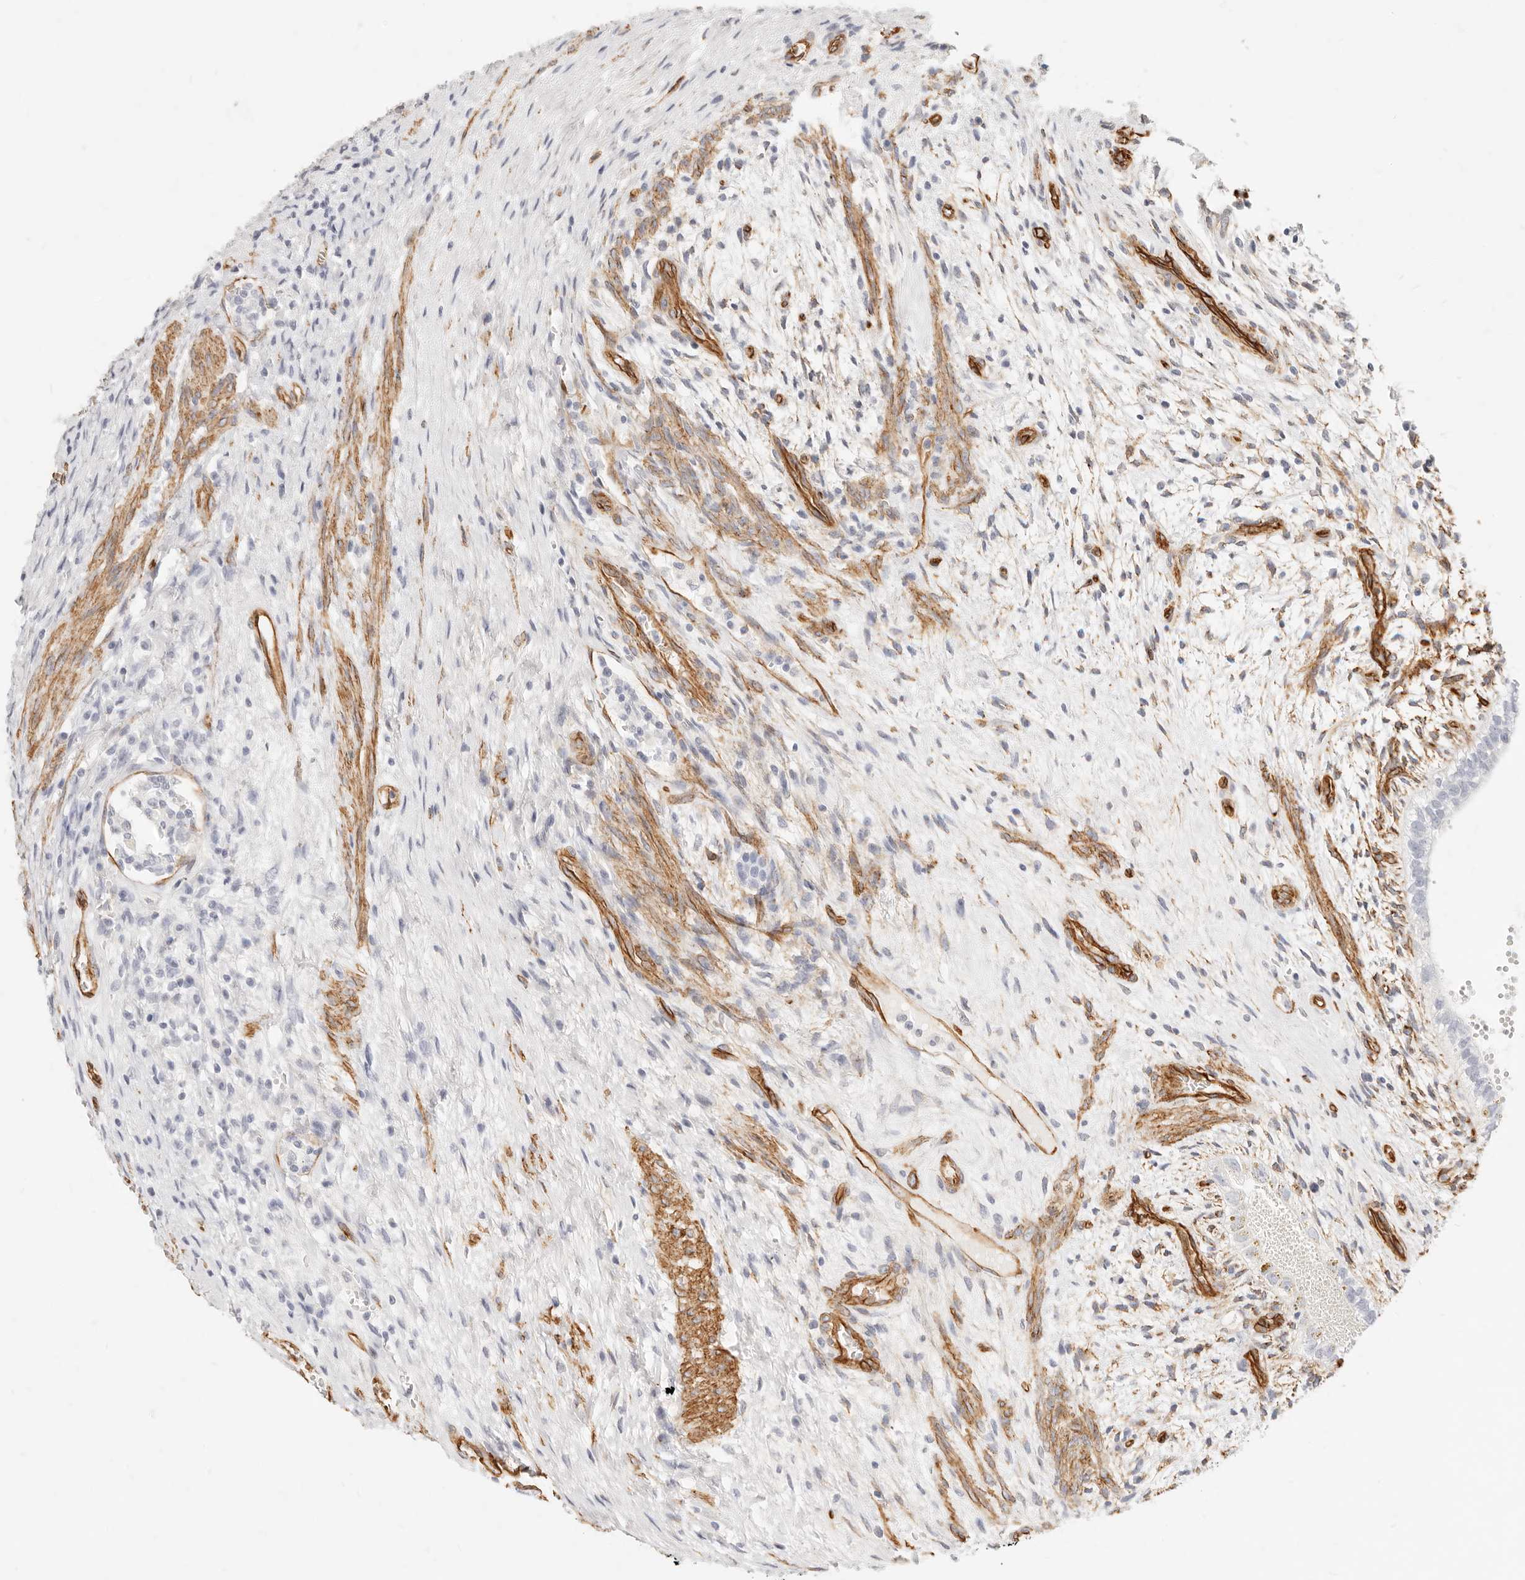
{"staining": {"intensity": "negative", "quantity": "none", "location": "none"}, "tissue": "testis cancer", "cell_type": "Tumor cells", "image_type": "cancer", "snomed": [{"axis": "morphology", "description": "Carcinoma, Embryonal, NOS"}, {"axis": "topography", "description": "Testis"}], "caption": "This is an immunohistochemistry photomicrograph of human testis embryonal carcinoma. There is no expression in tumor cells.", "gene": "NUS1", "patient": {"sex": "male", "age": 26}}